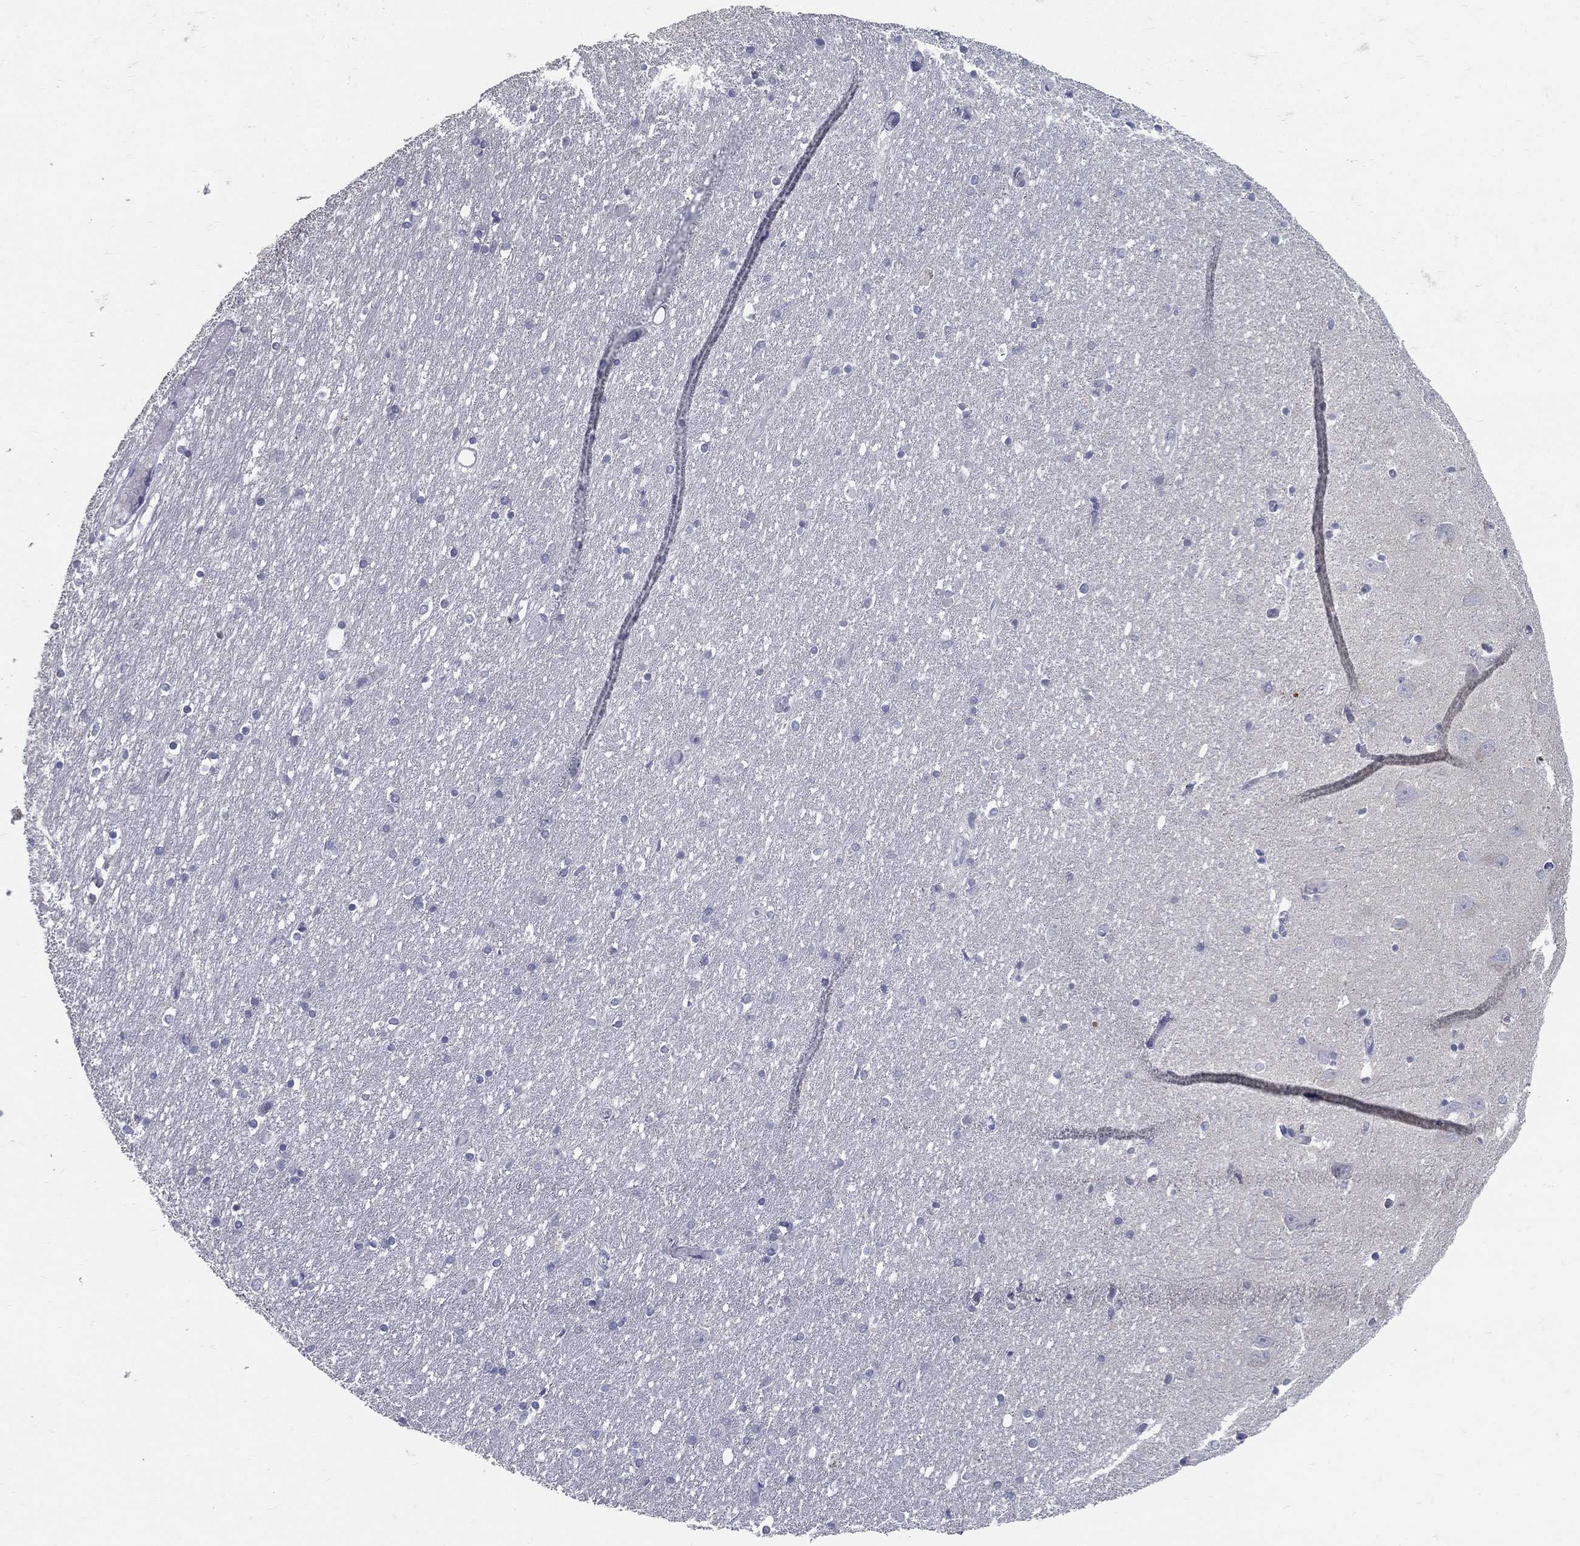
{"staining": {"intensity": "negative", "quantity": "none", "location": "none"}, "tissue": "hippocampus", "cell_type": "Glial cells", "image_type": "normal", "snomed": [{"axis": "morphology", "description": "Normal tissue, NOS"}, {"axis": "topography", "description": "Lateral ventricle wall"}, {"axis": "topography", "description": "Hippocampus"}], "caption": "Immunohistochemistry histopathology image of normal human hippocampus stained for a protein (brown), which demonstrates no staining in glial cells. (IHC, brightfield microscopy, high magnification).", "gene": "ACE2", "patient": {"sex": "female", "age": 63}}